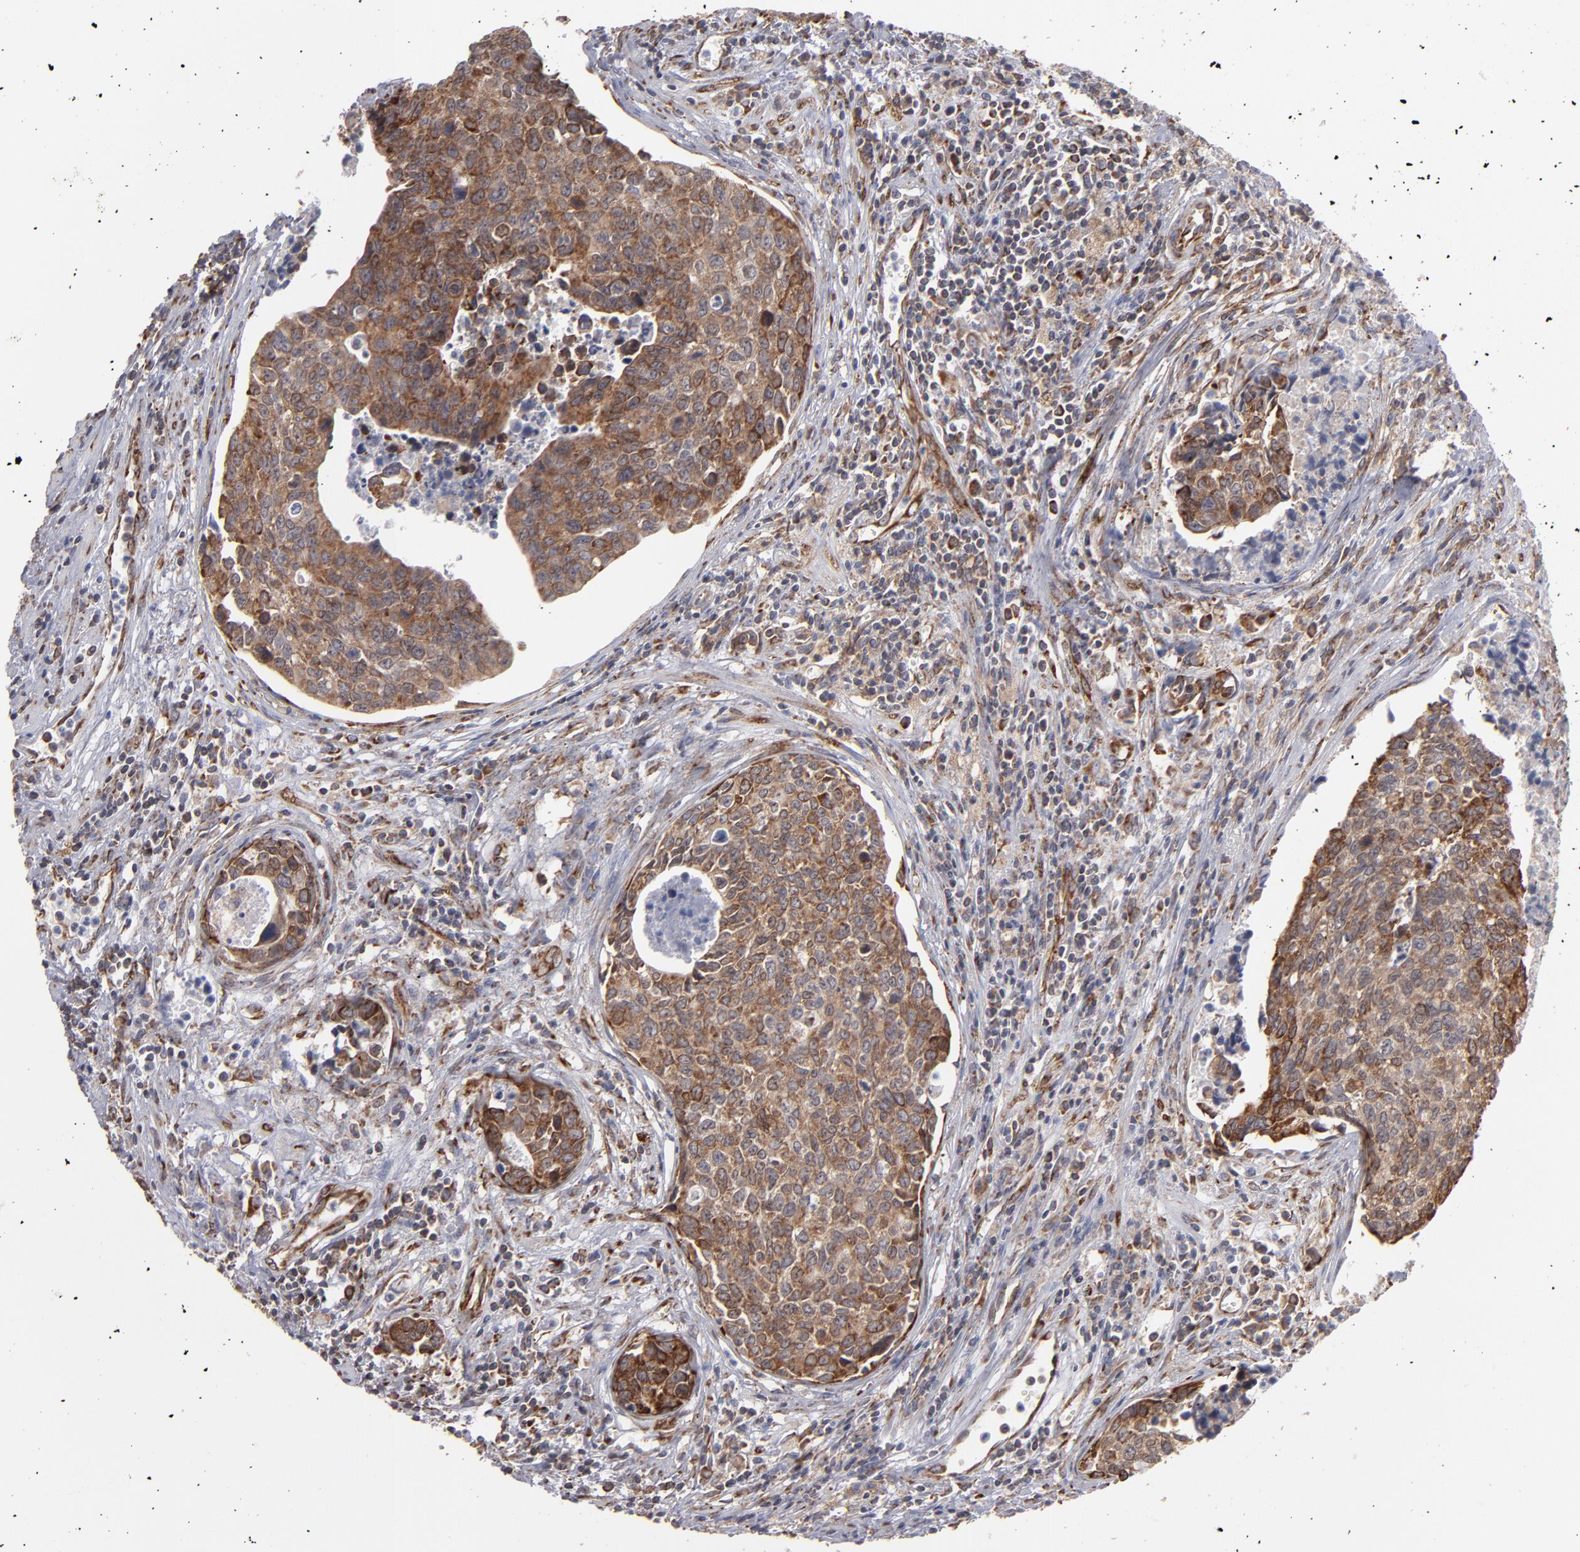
{"staining": {"intensity": "moderate", "quantity": ">75%", "location": "cytoplasmic/membranous"}, "tissue": "urothelial cancer", "cell_type": "Tumor cells", "image_type": "cancer", "snomed": [{"axis": "morphology", "description": "Urothelial carcinoma, High grade"}, {"axis": "topography", "description": "Urinary bladder"}], "caption": "Immunohistochemical staining of human urothelial cancer displays moderate cytoplasmic/membranous protein staining in about >75% of tumor cells.", "gene": "KTN1", "patient": {"sex": "male", "age": 81}}